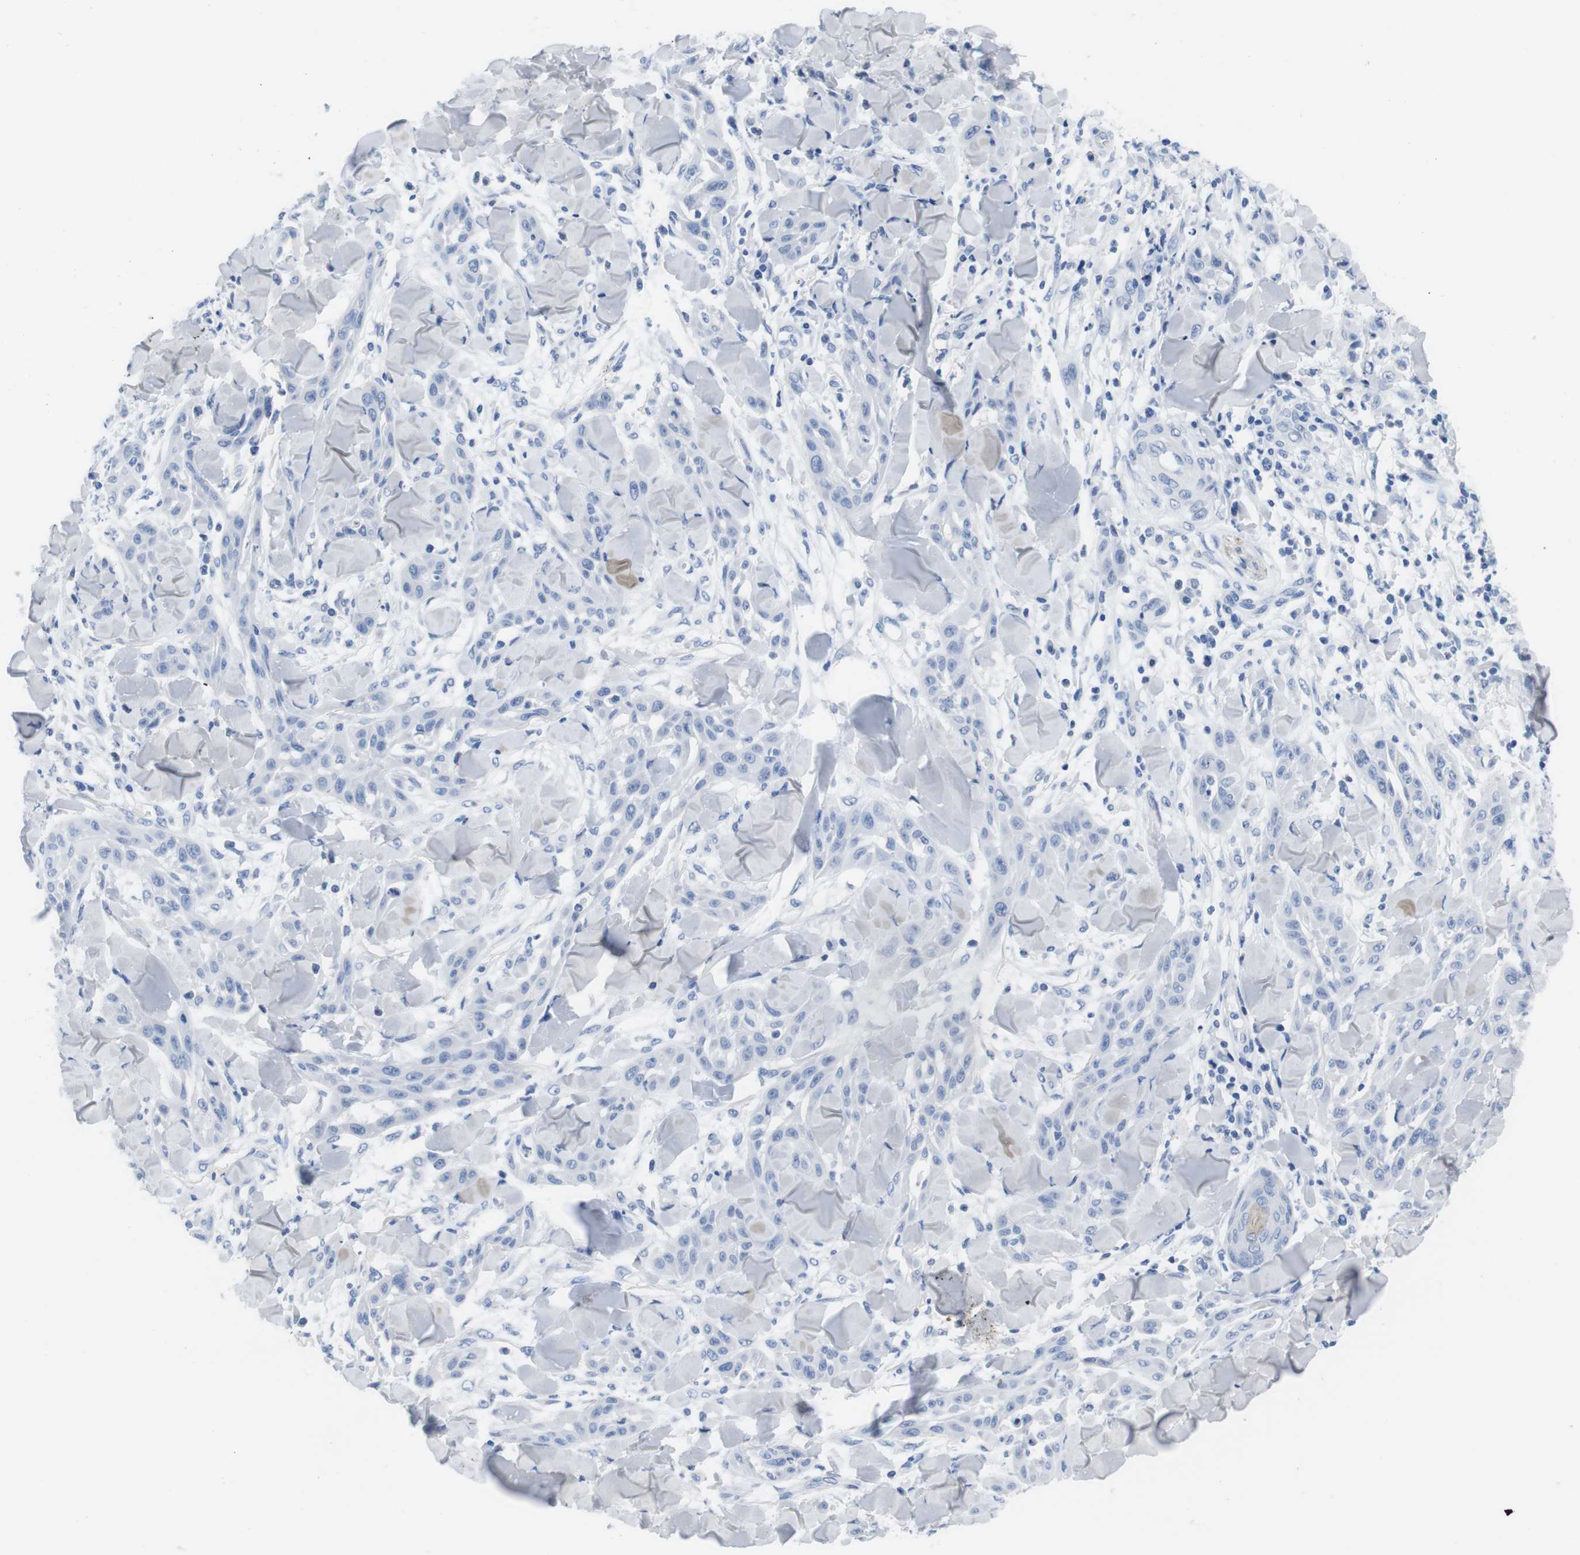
{"staining": {"intensity": "negative", "quantity": "none", "location": "none"}, "tissue": "skin cancer", "cell_type": "Tumor cells", "image_type": "cancer", "snomed": [{"axis": "morphology", "description": "Squamous cell carcinoma, NOS"}, {"axis": "topography", "description": "Skin"}], "caption": "Immunohistochemistry (IHC) image of neoplastic tissue: human skin cancer (squamous cell carcinoma) stained with DAB demonstrates no significant protein expression in tumor cells.", "gene": "MAP6", "patient": {"sex": "male", "age": 24}}